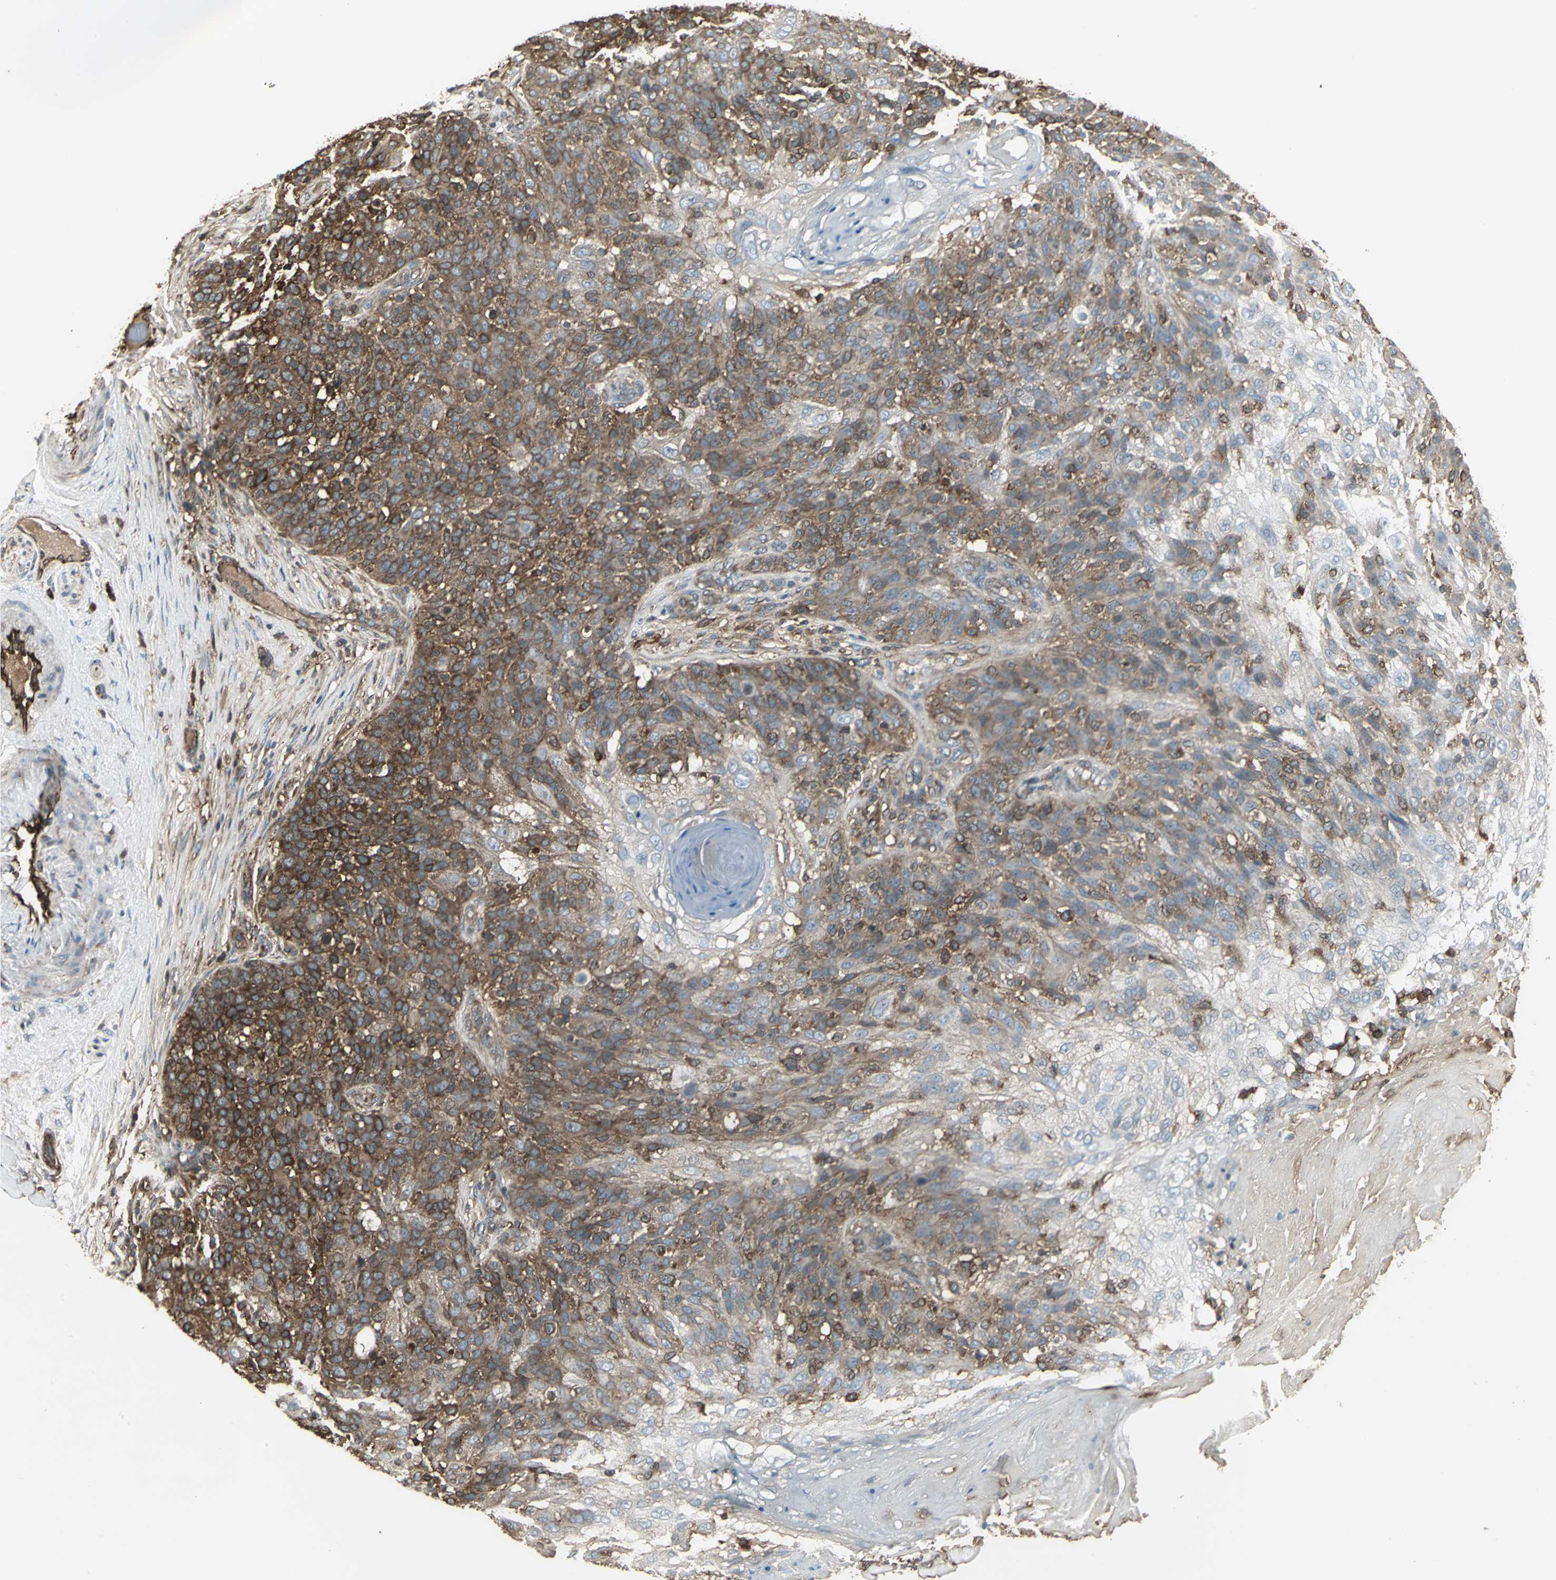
{"staining": {"intensity": "strong", "quantity": ">75%", "location": "cytoplasmic/membranous"}, "tissue": "skin cancer", "cell_type": "Tumor cells", "image_type": "cancer", "snomed": [{"axis": "morphology", "description": "Normal tissue, NOS"}, {"axis": "morphology", "description": "Squamous cell carcinoma, NOS"}, {"axis": "topography", "description": "Skin"}], "caption": "There is high levels of strong cytoplasmic/membranous expression in tumor cells of squamous cell carcinoma (skin), as demonstrated by immunohistochemical staining (brown color).", "gene": "PRXL2B", "patient": {"sex": "female", "age": 83}}